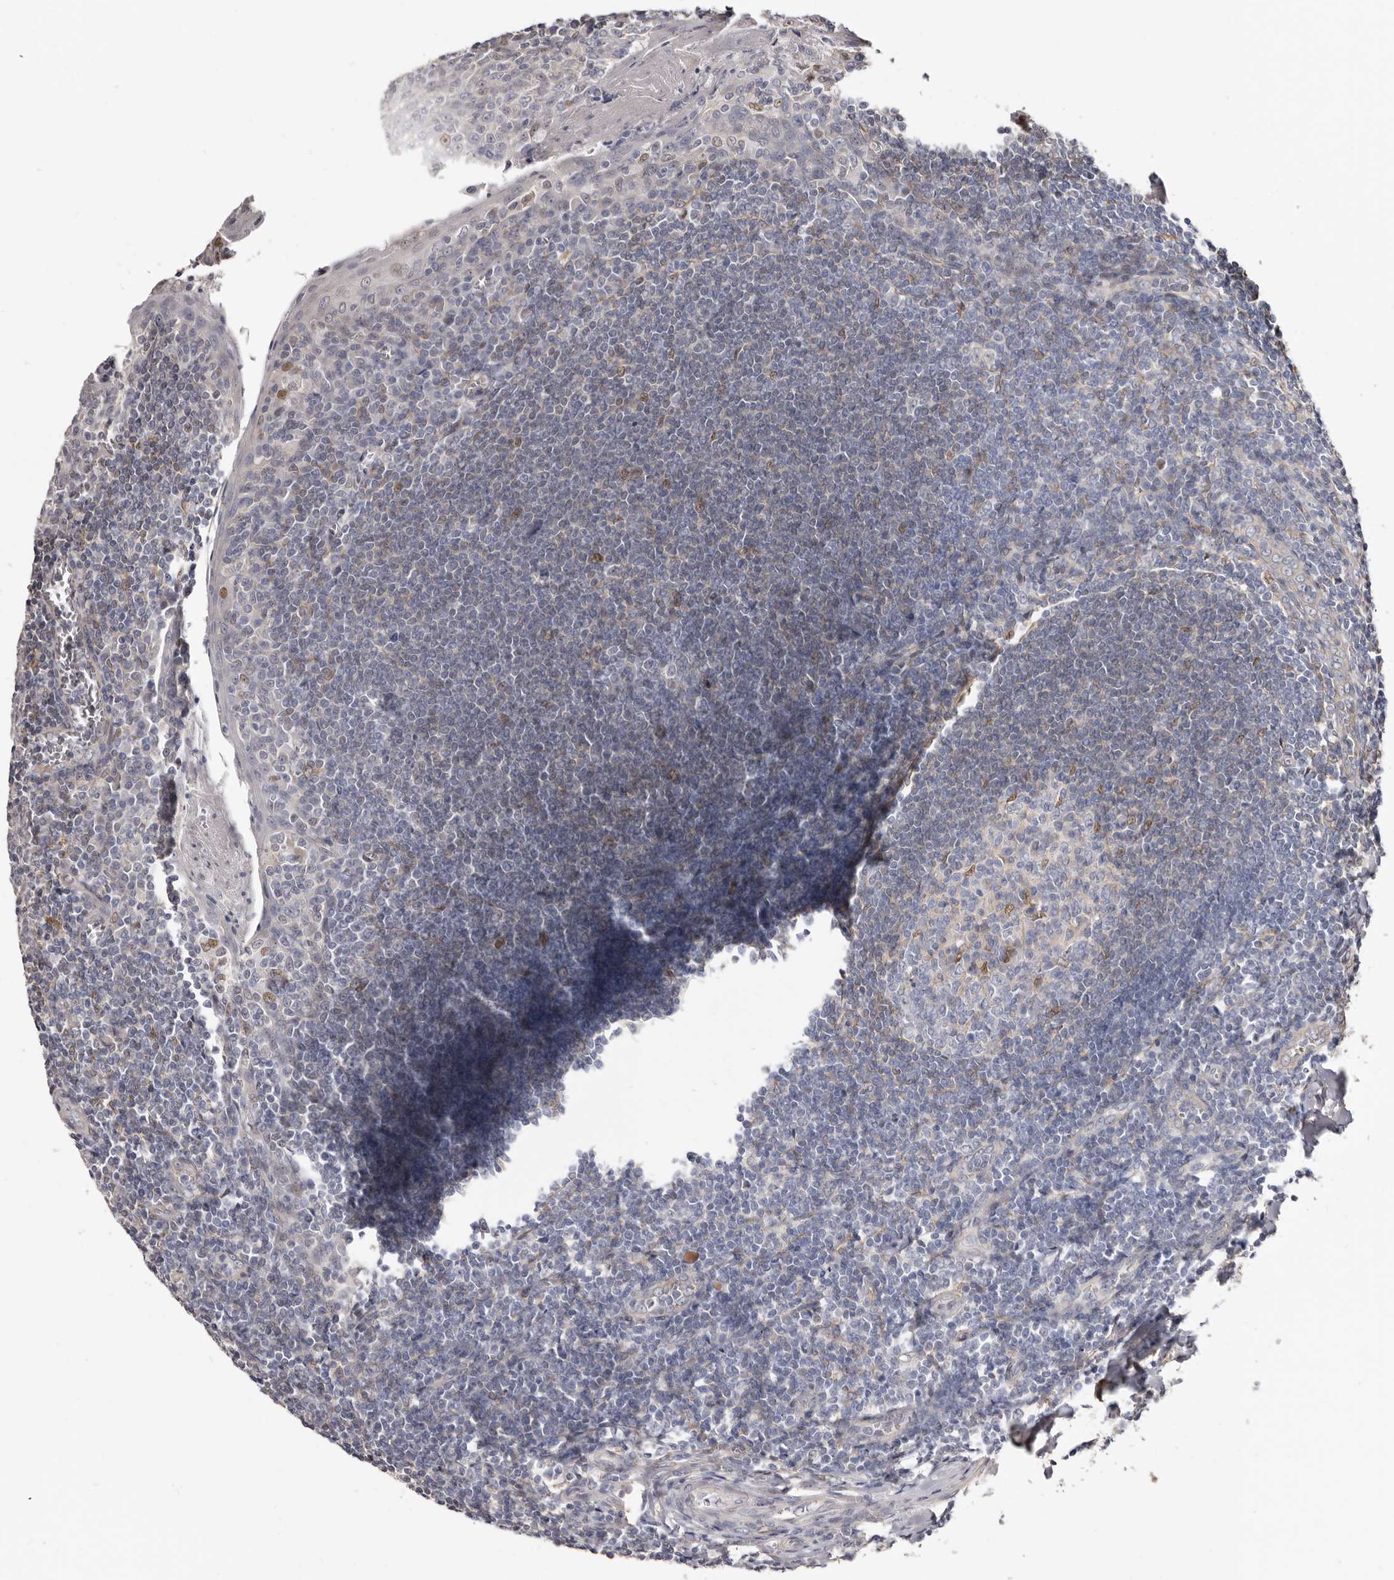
{"staining": {"intensity": "moderate", "quantity": "<25%", "location": "nuclear"}, "tissue": "tonsil", "cell_type": "Germinal center cells", "image_type": "normal", "snomed": [{"axis": "morphology", "description": "Normal tissue, NOS"}, {"axis": "topography", "description": "Tonsil"}], "caption": "This is a histology image of immunohistochemistry staining of unremarkable tonsil, which shows moderate expression in the nuclear of germinal center cells.", "gene": "KHDRBS2", "patient": {"sex": "male", "age": 27}}